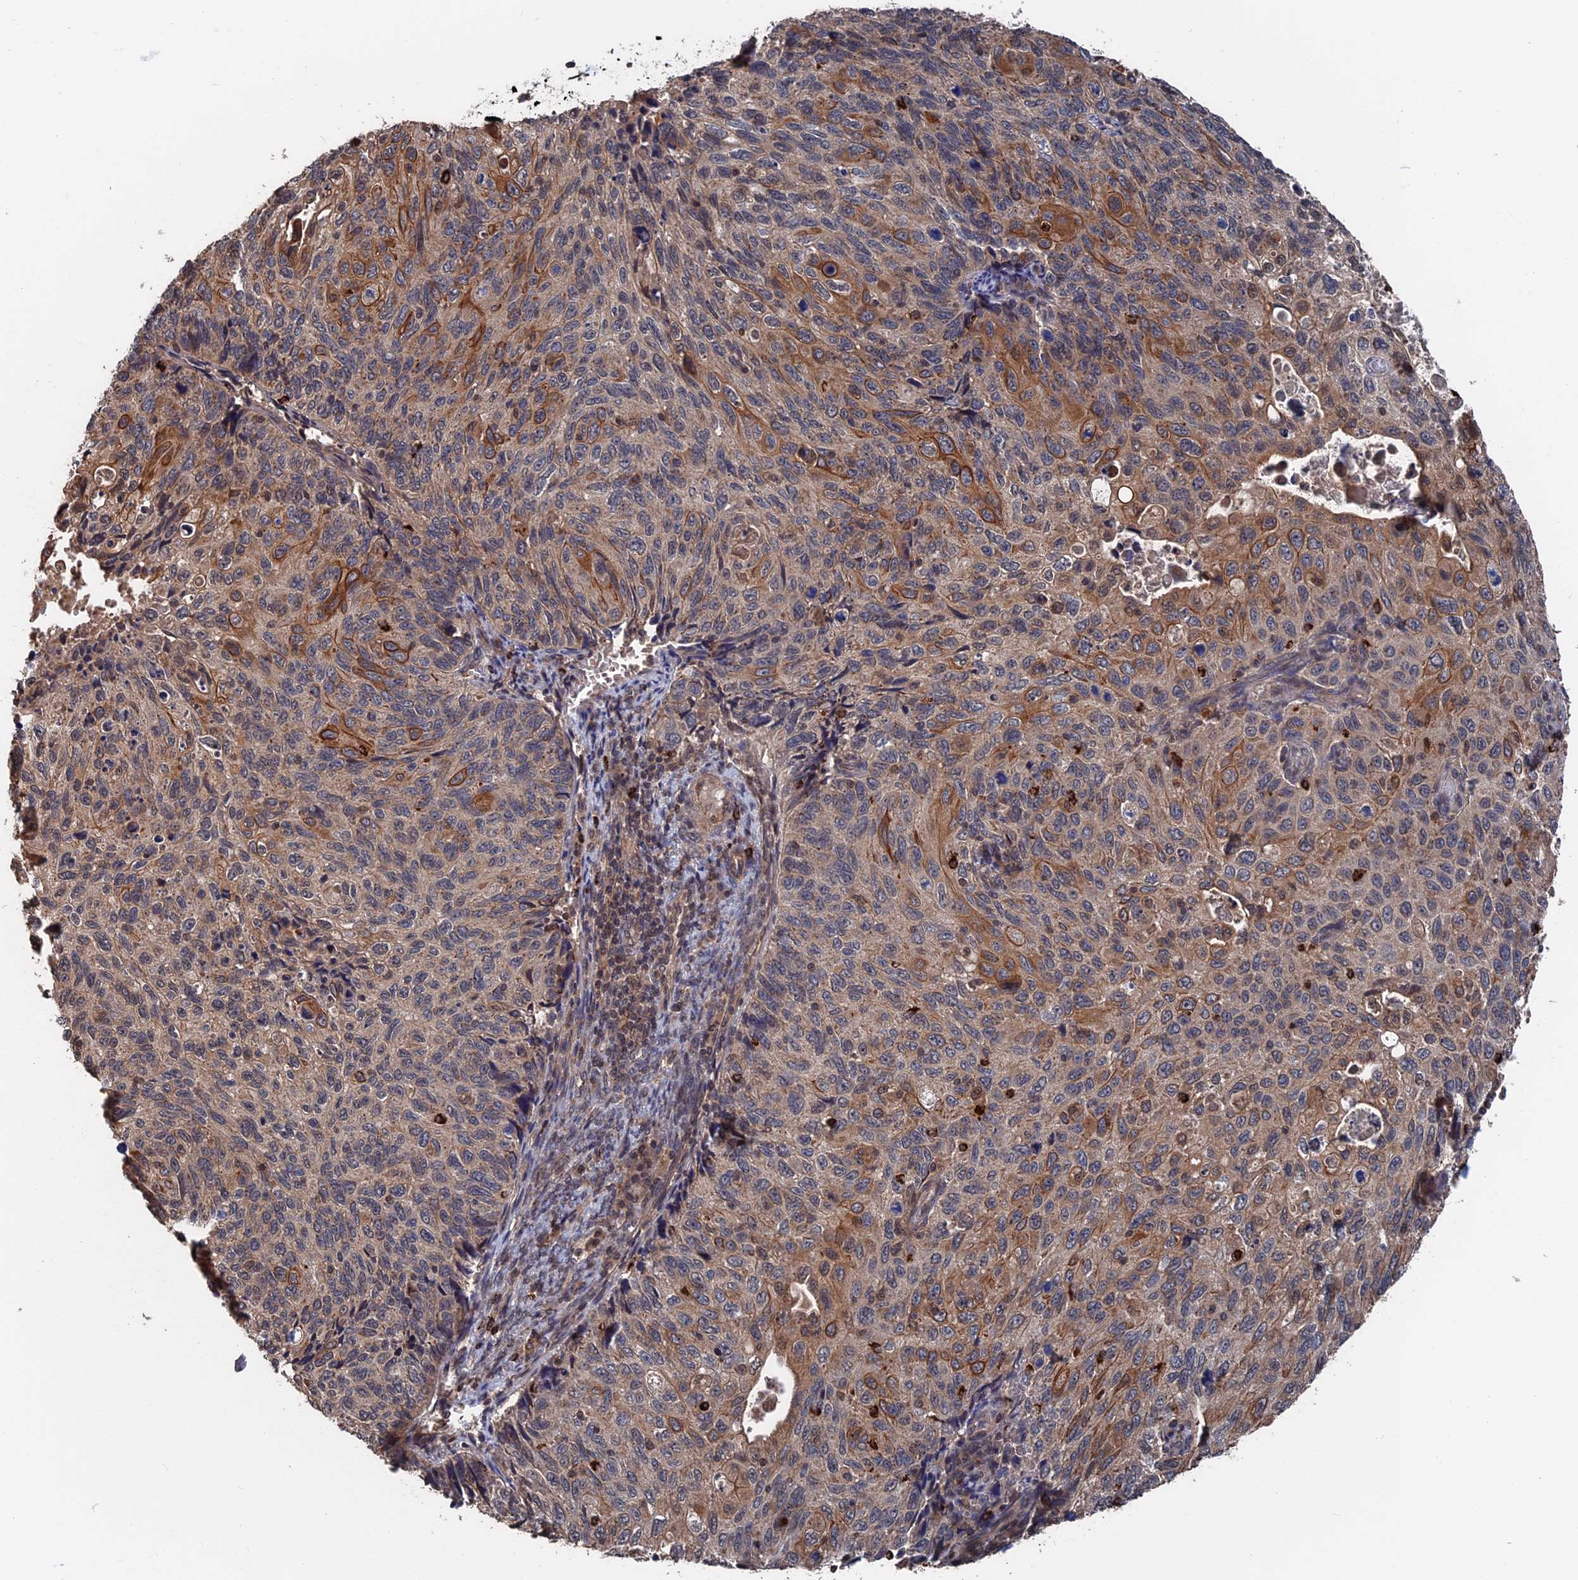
{"staining": {"intensity": "moderate", "quantity": "<25%", "location": "cytoplasmic/membranous"}, "tissue": "cervical cancer", "cell_type": "Tumor cells", "image_type": "cancer", "snomed": [{"axis": "morphology", "description": "Squamous cell carcinoma, NOS"}, {"axis": "topography", "description": "Cervix"}], "caption": "Immunohistochemical staining of human squamous cell carcinoma (cervical) demonstrates low levels of moderate cytoplasmic/membranous expression in about <25% of tumor cells.", "gene": "PDE12", "patient": {"sex": "female", "age": 70}}